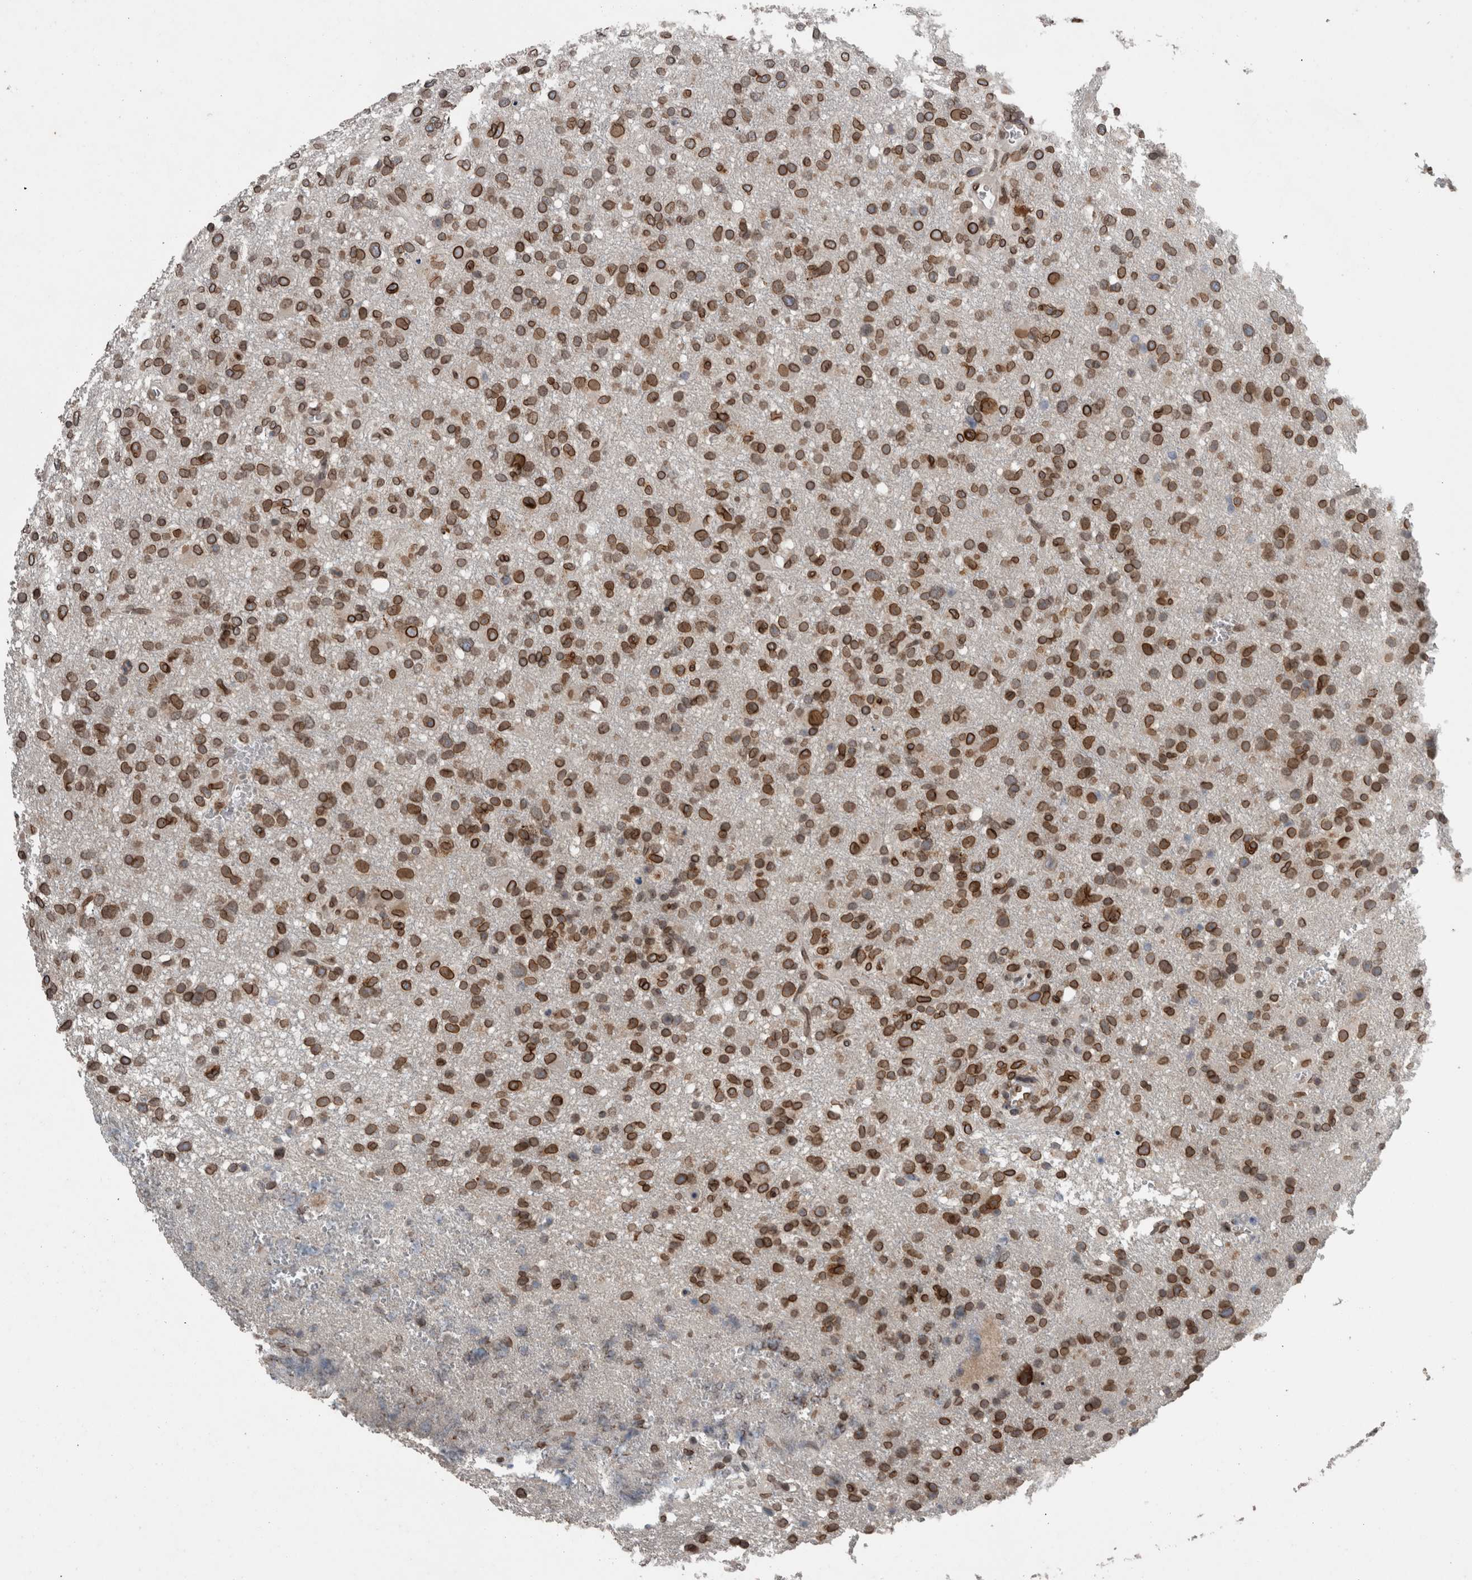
{"staining": {"intensity": "strong", "quantity": ">75%", "location": "cytoplasmic/membranous,nuclear"}, "tissue": "glioma", "cell_type": "Tumor cells", "image_type": "cancer", "snomed": [{"axis": "morphology", "description": "Glioma, malignant, High grade"}, {"axis": "topography", "description": "Brain"}], "caption": "Malignant glioma (high-grade) was stained to show a protein in brown. There is high levels of strong cytoplasmic/membranous and nuclear positivity in approximately >75% of tumor cells. The staining was performed using DAB (3,3'-diaminobenzidine) to visualize the protein expression in brown, while the nuclei were stained in blue with hematoxylin (Magnification: 20x).", "gene": "RANBP2", "patient": {"sex": "female", "age": 57}}